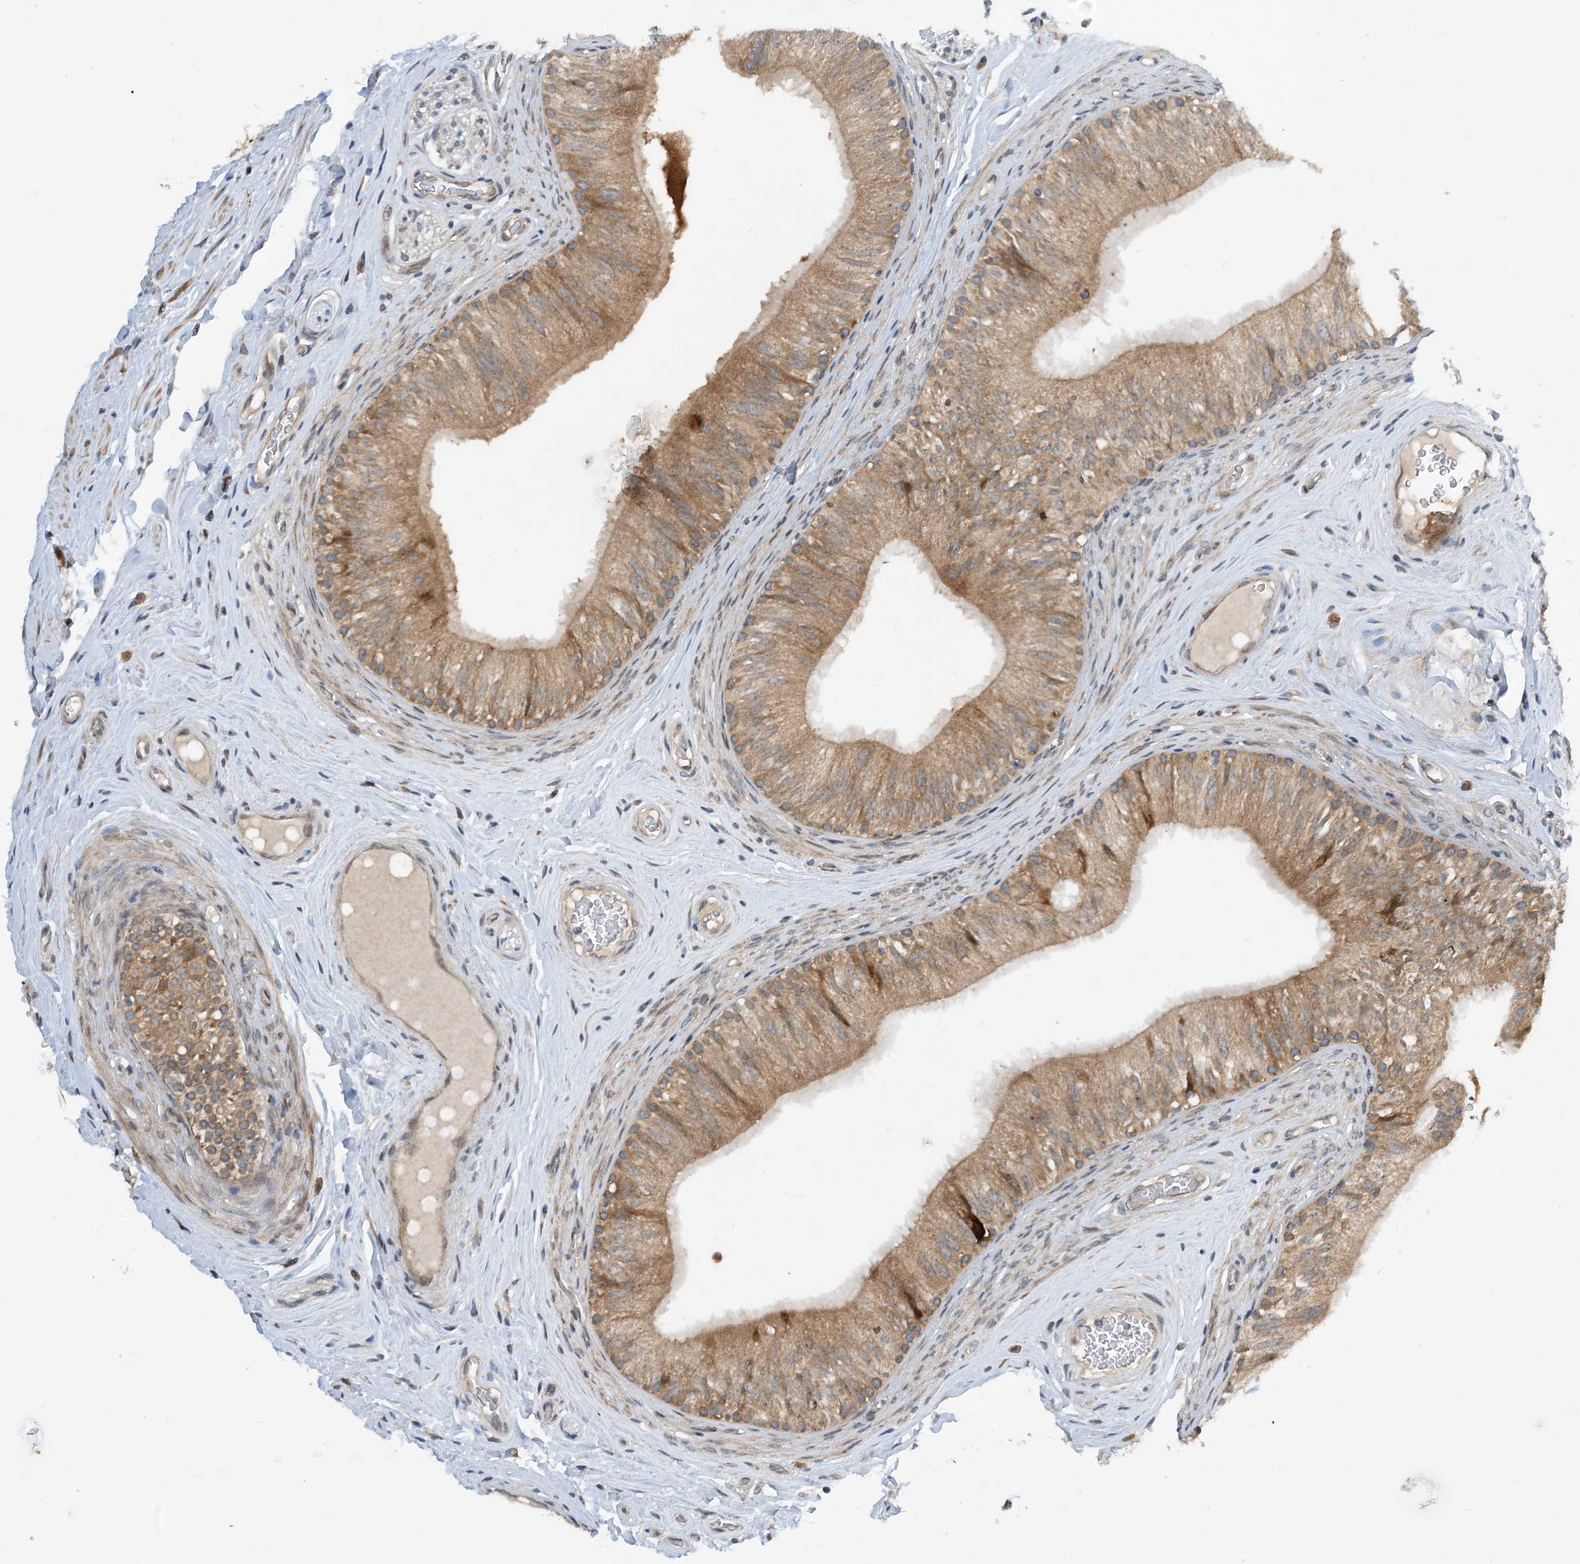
{"staining": {"intensity": "moderate", "quantity": ">75%", "location": "cytoplasmic/membranous"}, "tissue": "epididymis", "cell_type": "Glandular cells", "image_type": "normal", "snomed": [{"axis": "morphology", "description": "Normal tissue, NOS"}, {"axis": "topography", "description": "Epididymis"}], "caption": "Immunohistochemistry micrograph of benign human epididymis stained for a protein (brown), which reveals medium levels of moderate cytoplasmic/membranous positivity in about >75% of glandular cells.", "gene": "PHOSPHO2", "patient": {"sex": "male", "age": 46}}